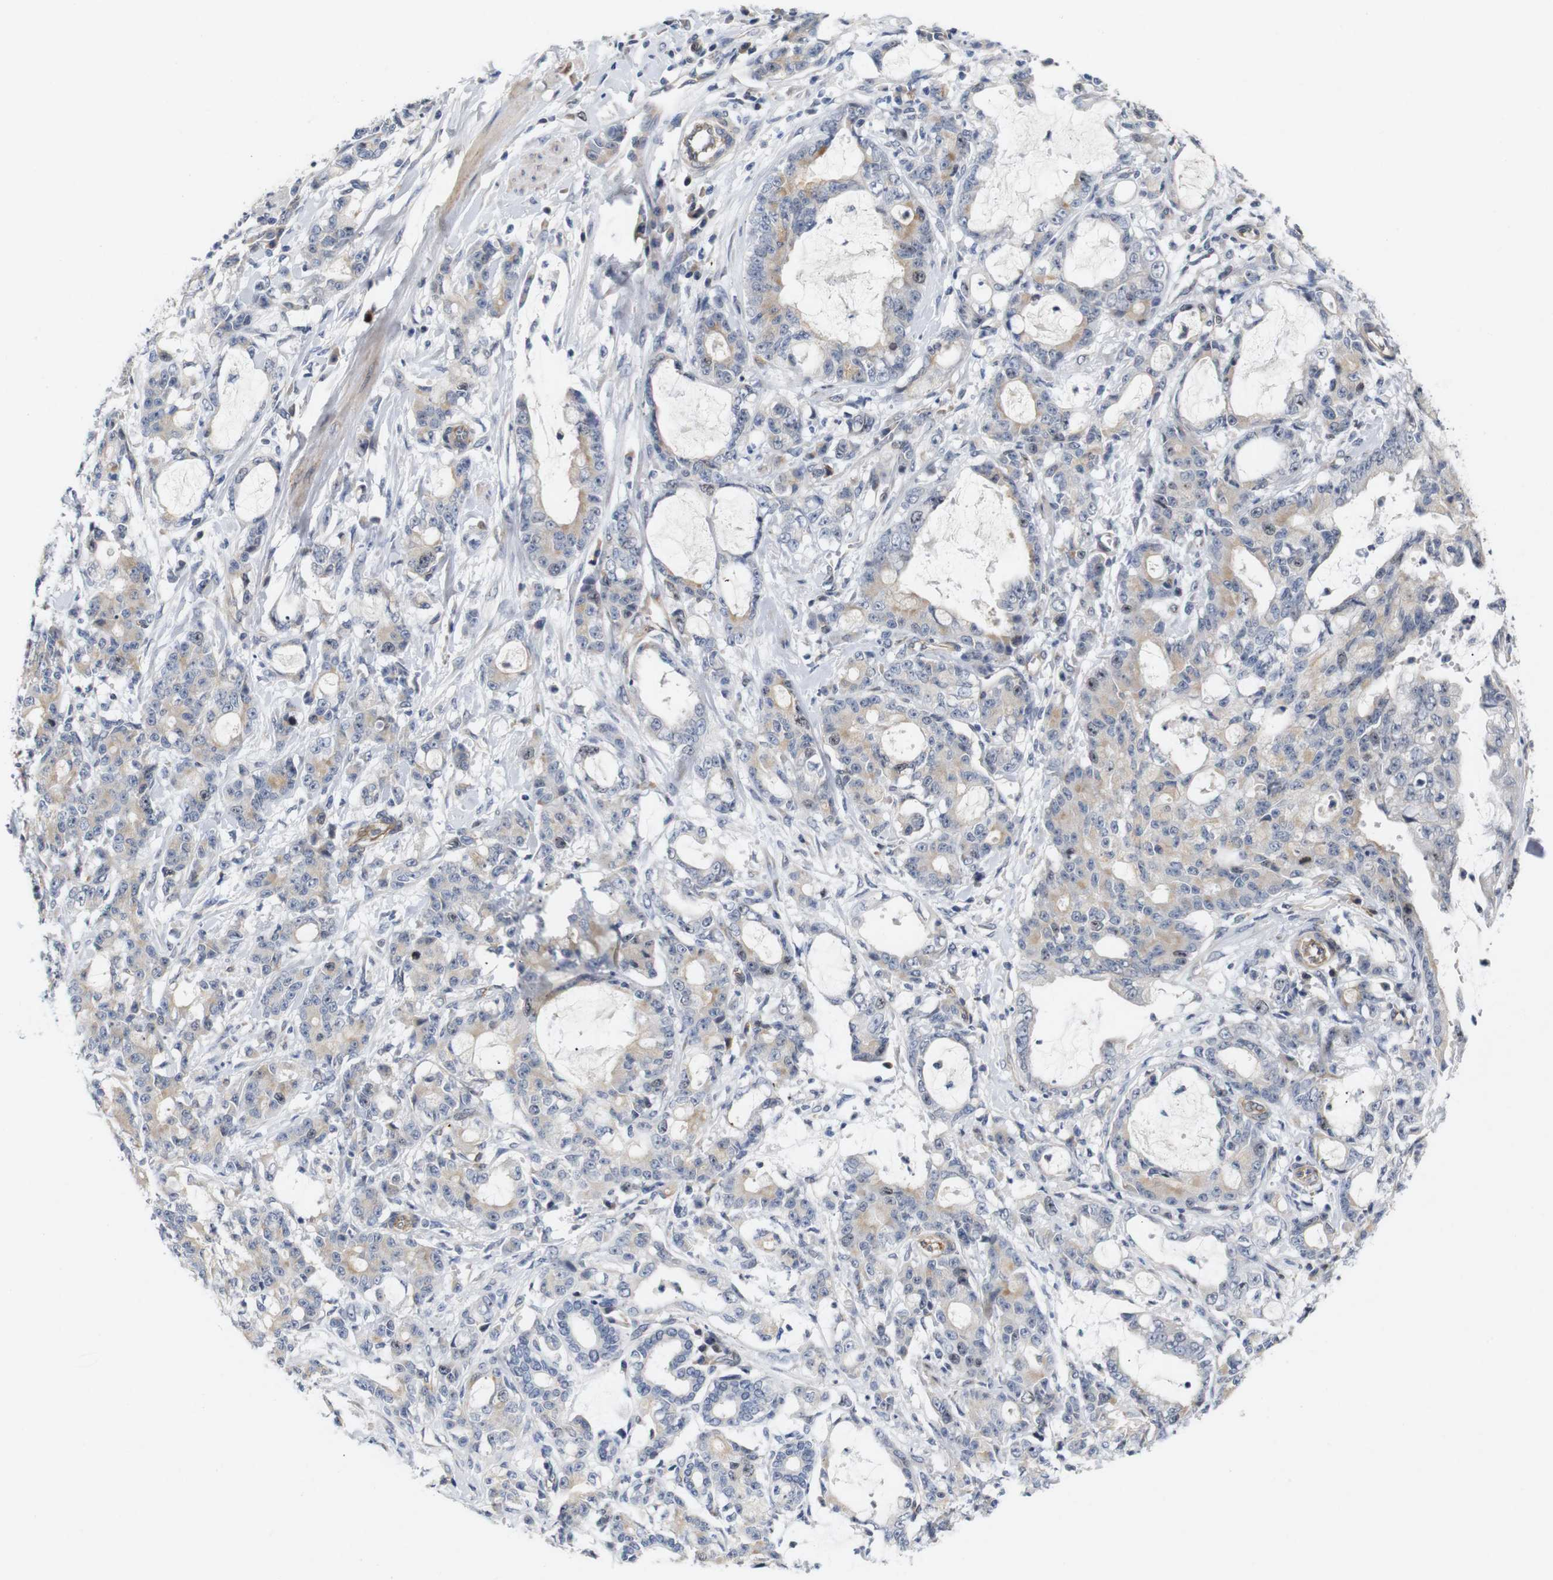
{"staining": {"intensity": "moderate", "quantity": "<25%", "location": "cytoplasmic/membranous"}, "tissue": "pancreatic cancer", "cell_type": "Tumor cells", "image_type": "cancer", "snomed": [{"axis": "morphology", "description": "Adenocarcinoma, NOS"}, {"axis": "topography", "description": "Pancreas"}], "caption": "Immunohistochemical staining of pancreatic adenocarcinoma reveals moderate cytoplasmic/membranous protein expression in approximately <25% of tumor cells.", "gene": "CYB561", "patient": {"sex": "female", "age": 73}}